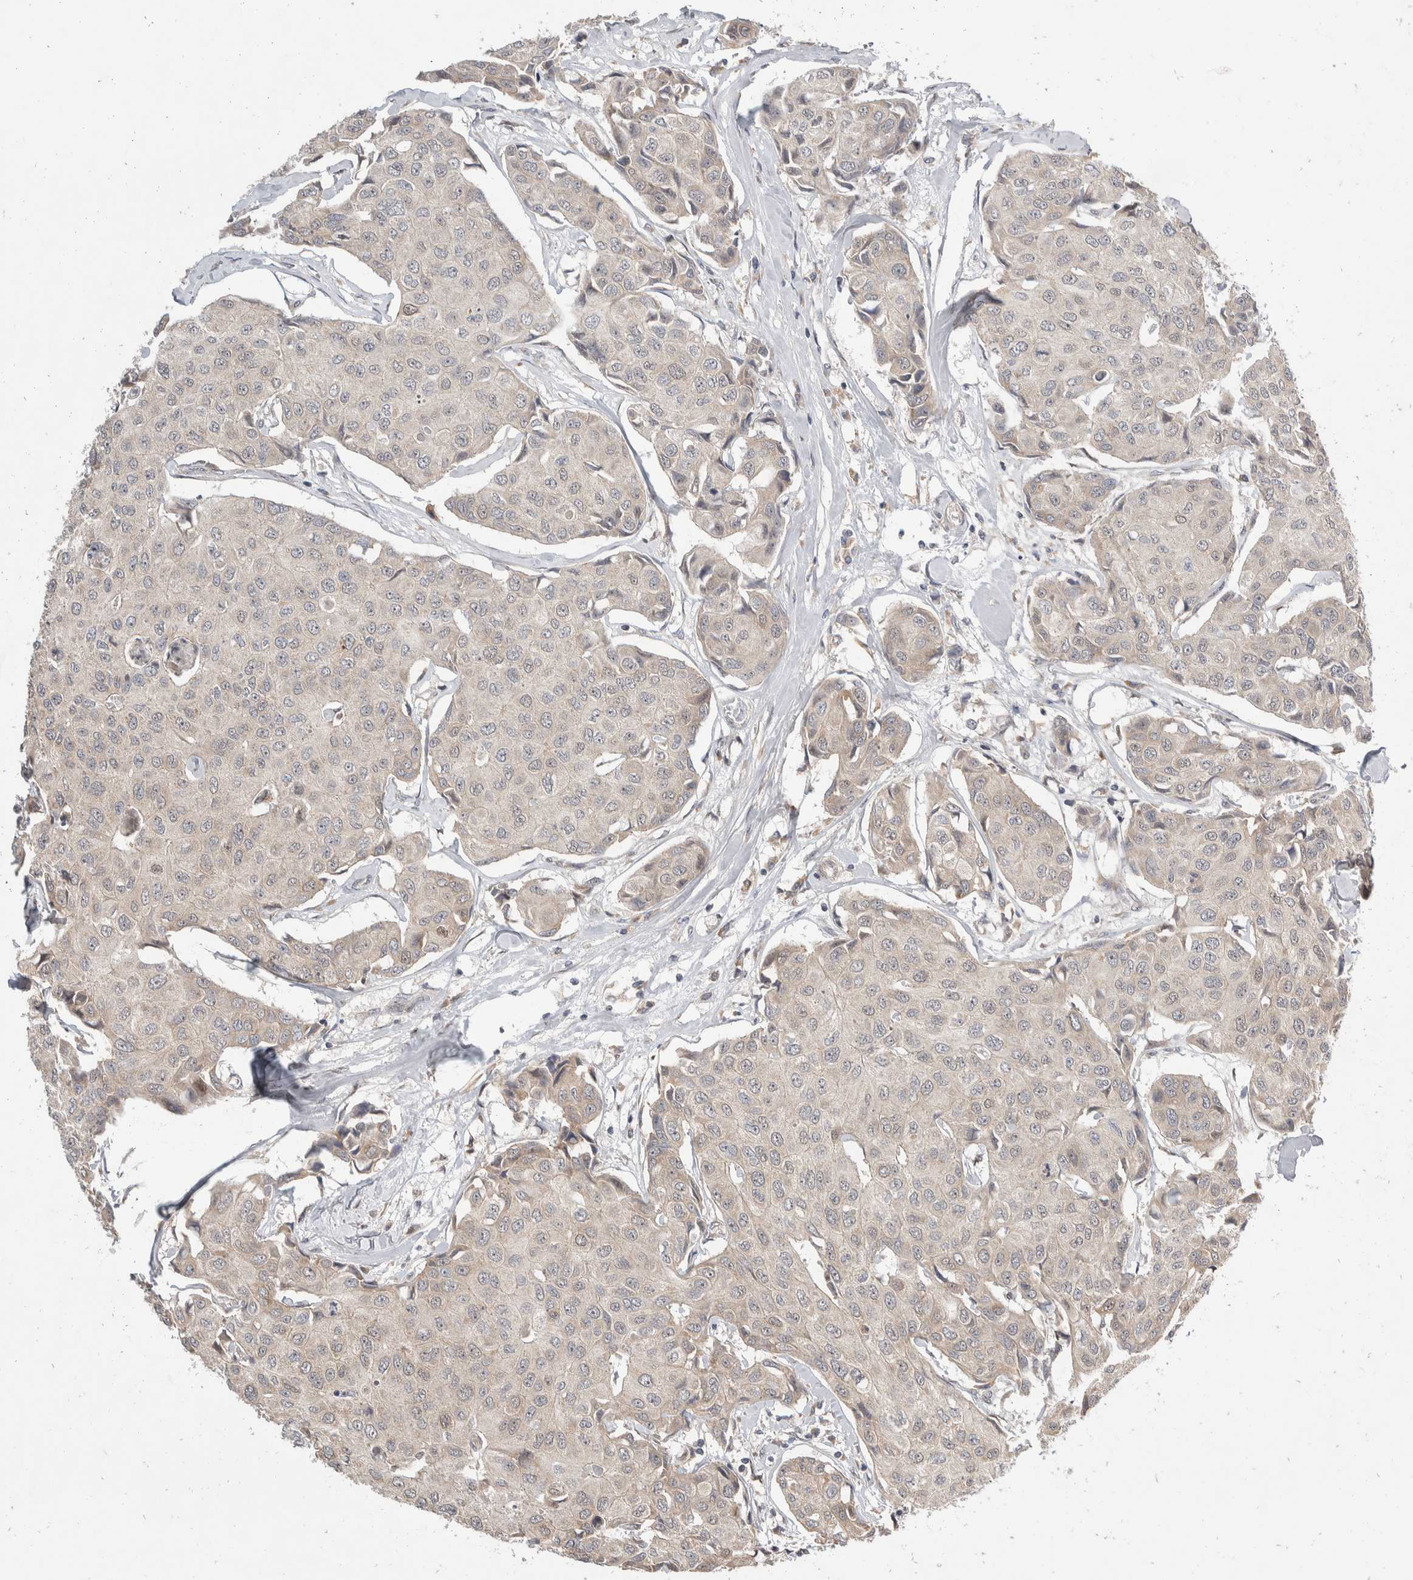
{"staining": {"intensity": "negative", "quantity": "none", "location": "none"}, "tissue": "breast cancer", "cell_type": "Tumor cells", "image_type": "cancer", "snomed": [{"axis": "morphology", "description": "Duct carcinoma"}, {"axis": "topography", "description": "Breast"}], "caption": "The histopathology image demonstrates no significant expression in tumor cells of breast invasive ductal carcinoma.", "gene": "ZNF703", "patient": {"sex": "female", "age": 80}}